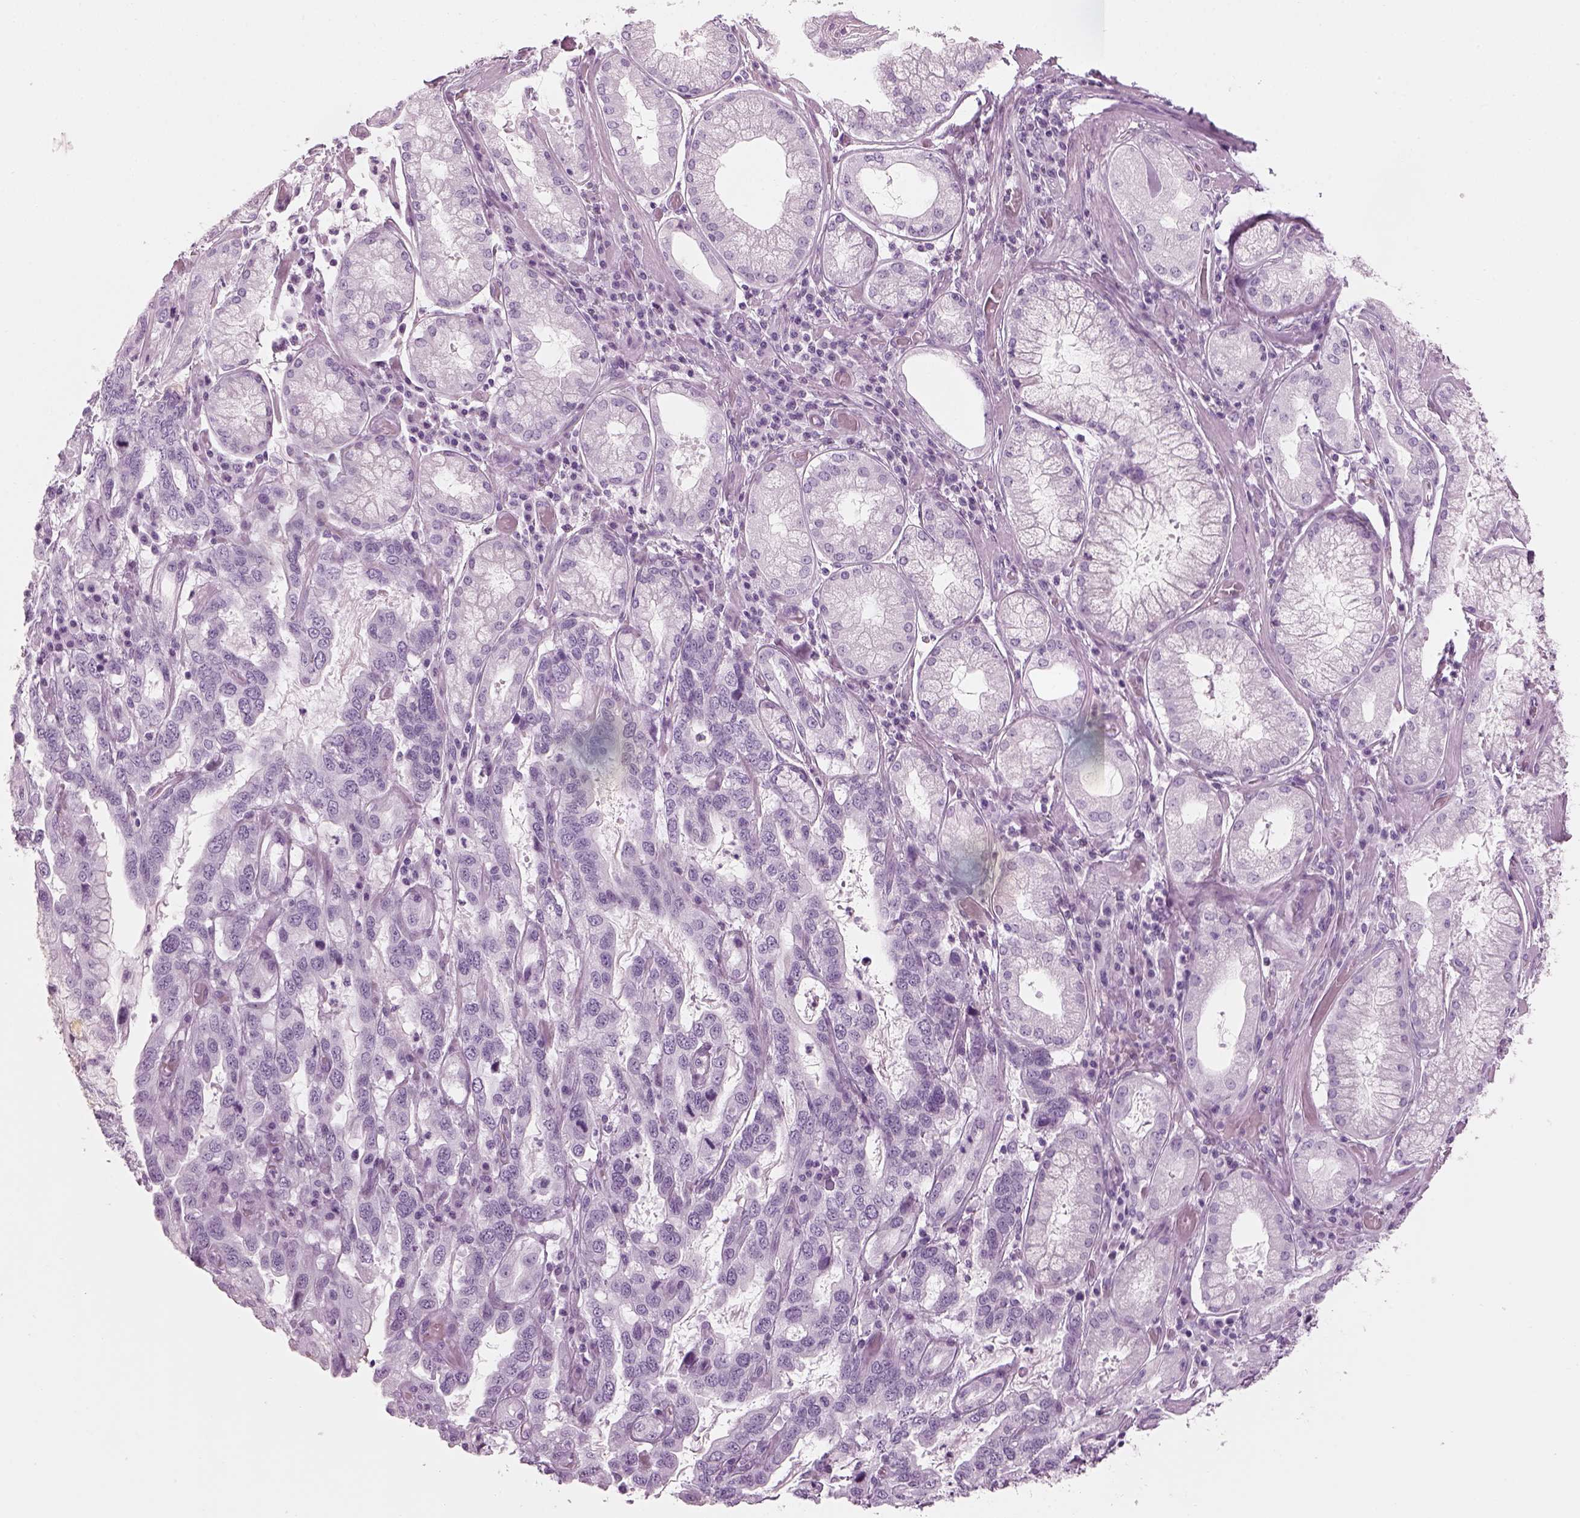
{"staining": {"intensity": "negative", "quantity": "none", "location": "none"}, "tissue": "stomach cancer", "cell_type": "Tumor cells", "image_type": "cancer", "snomed": [{"axis": "morphology", "description": "Adenocarcinoma, NOS"}, {"axis": "topography", "description": "Stomach, lower"}], "caption": "Adenocarcinoma (stomach) was stained to show a protein in brown. There is no significant staining in tumor cells.", "gene": "SAG", "patient": {"sex": "female", "age": 76}}